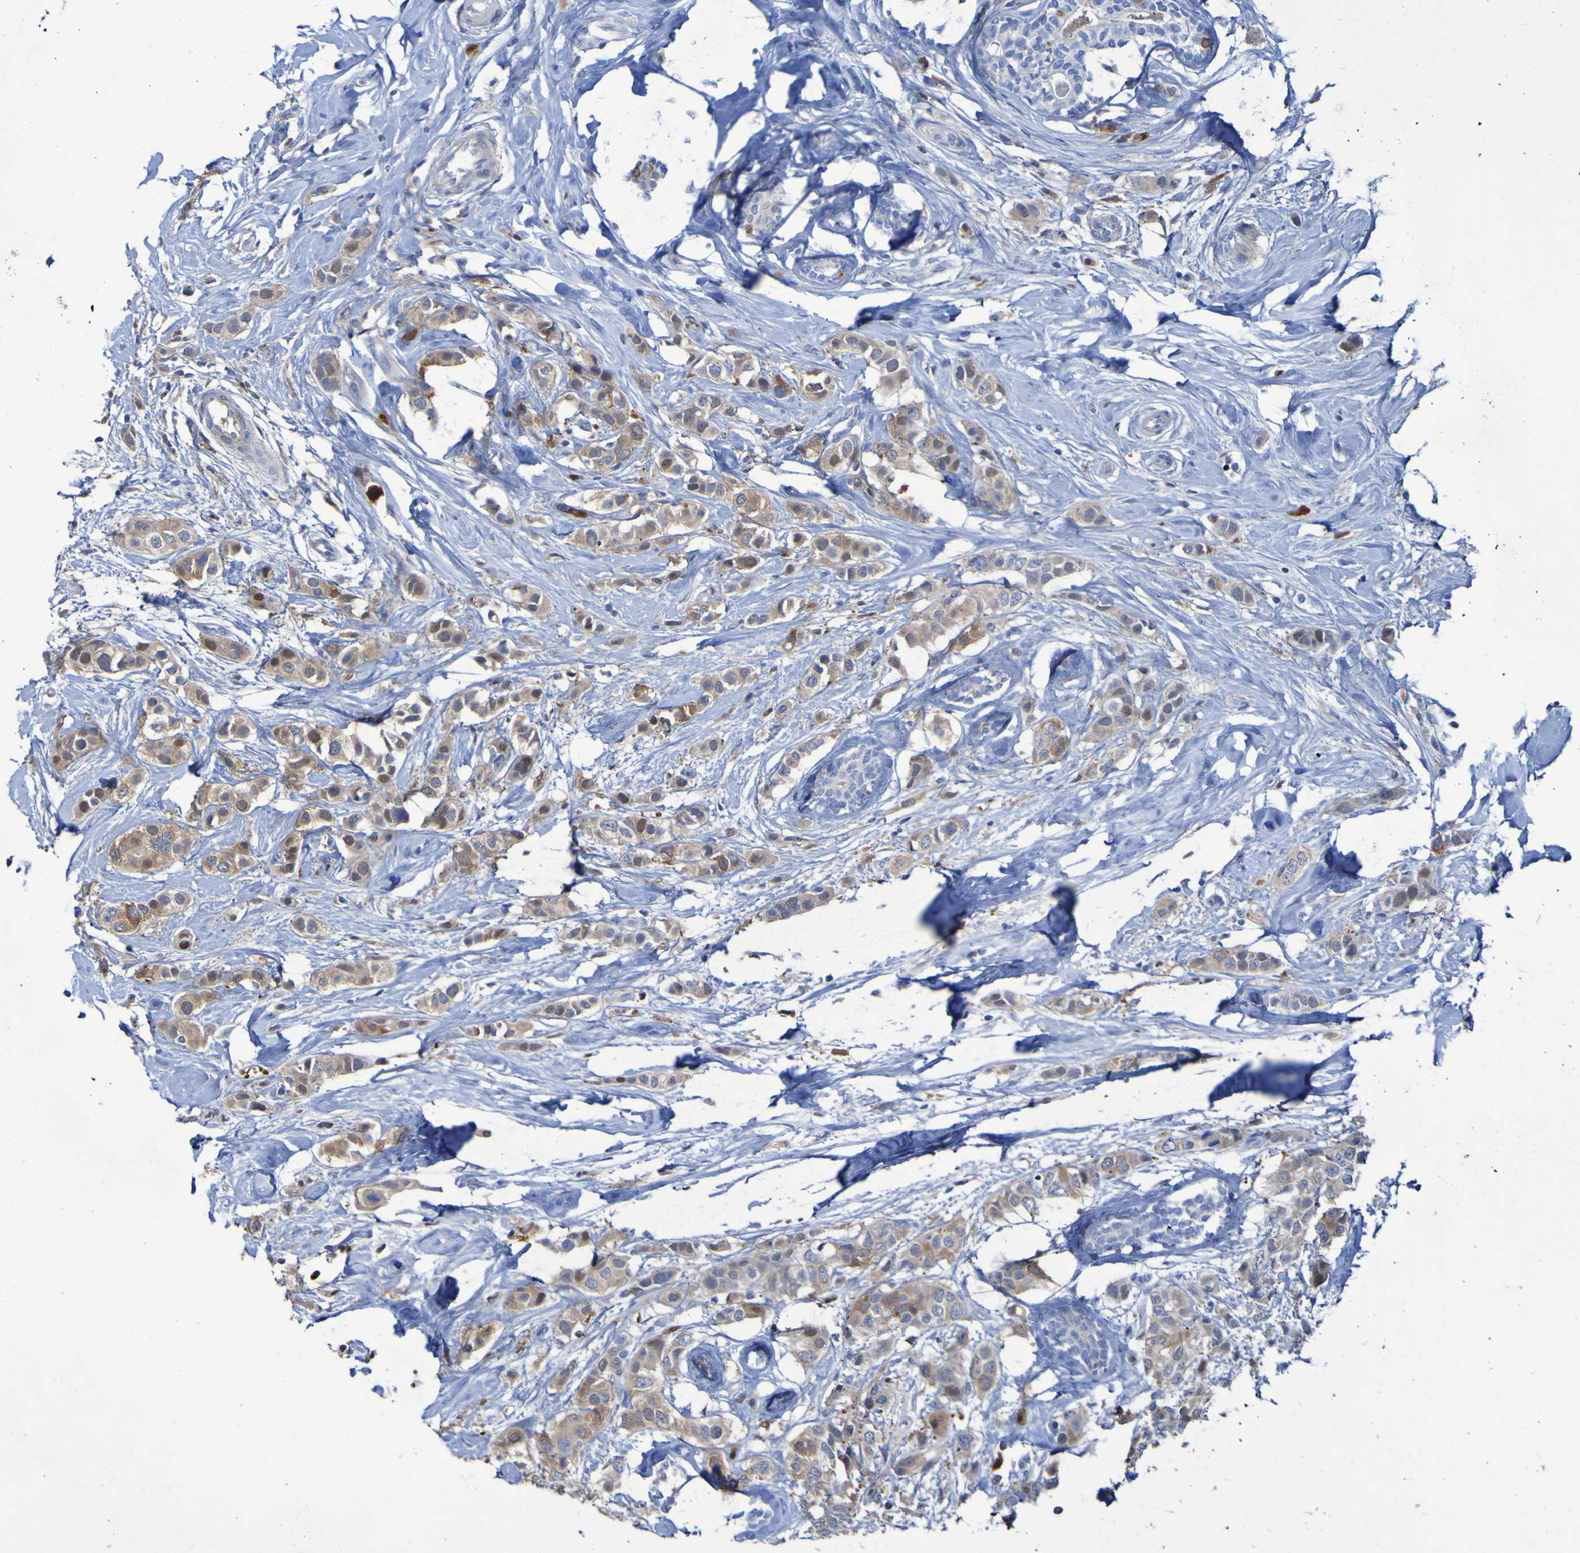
{"staining": {"intensity": "moderate", "quantity": ">75%", "location": "cytoplasmic/membranous"}, "tissue": "breast cancer", "cell_type": "Tumor cells", "image_type": "cancer", "snomed": [{"axis": "morphology", "description": "Normal tissue, NOS"}, {"axis": "morphology", "description": "Duct carcinoma"}, {"axis": "topography", "description": "Breast"}], "caption": "IHC of human breast cancer exhibits medium levels of moderate cytoplasmic/membranous staining in about >75% of tumor cells. Immunohistochemistry (ihc) stains the protein in brown and the nuclei are stained blue.", "gene": "MPPE1", "patient": {"sex": "female", "age": 50}}